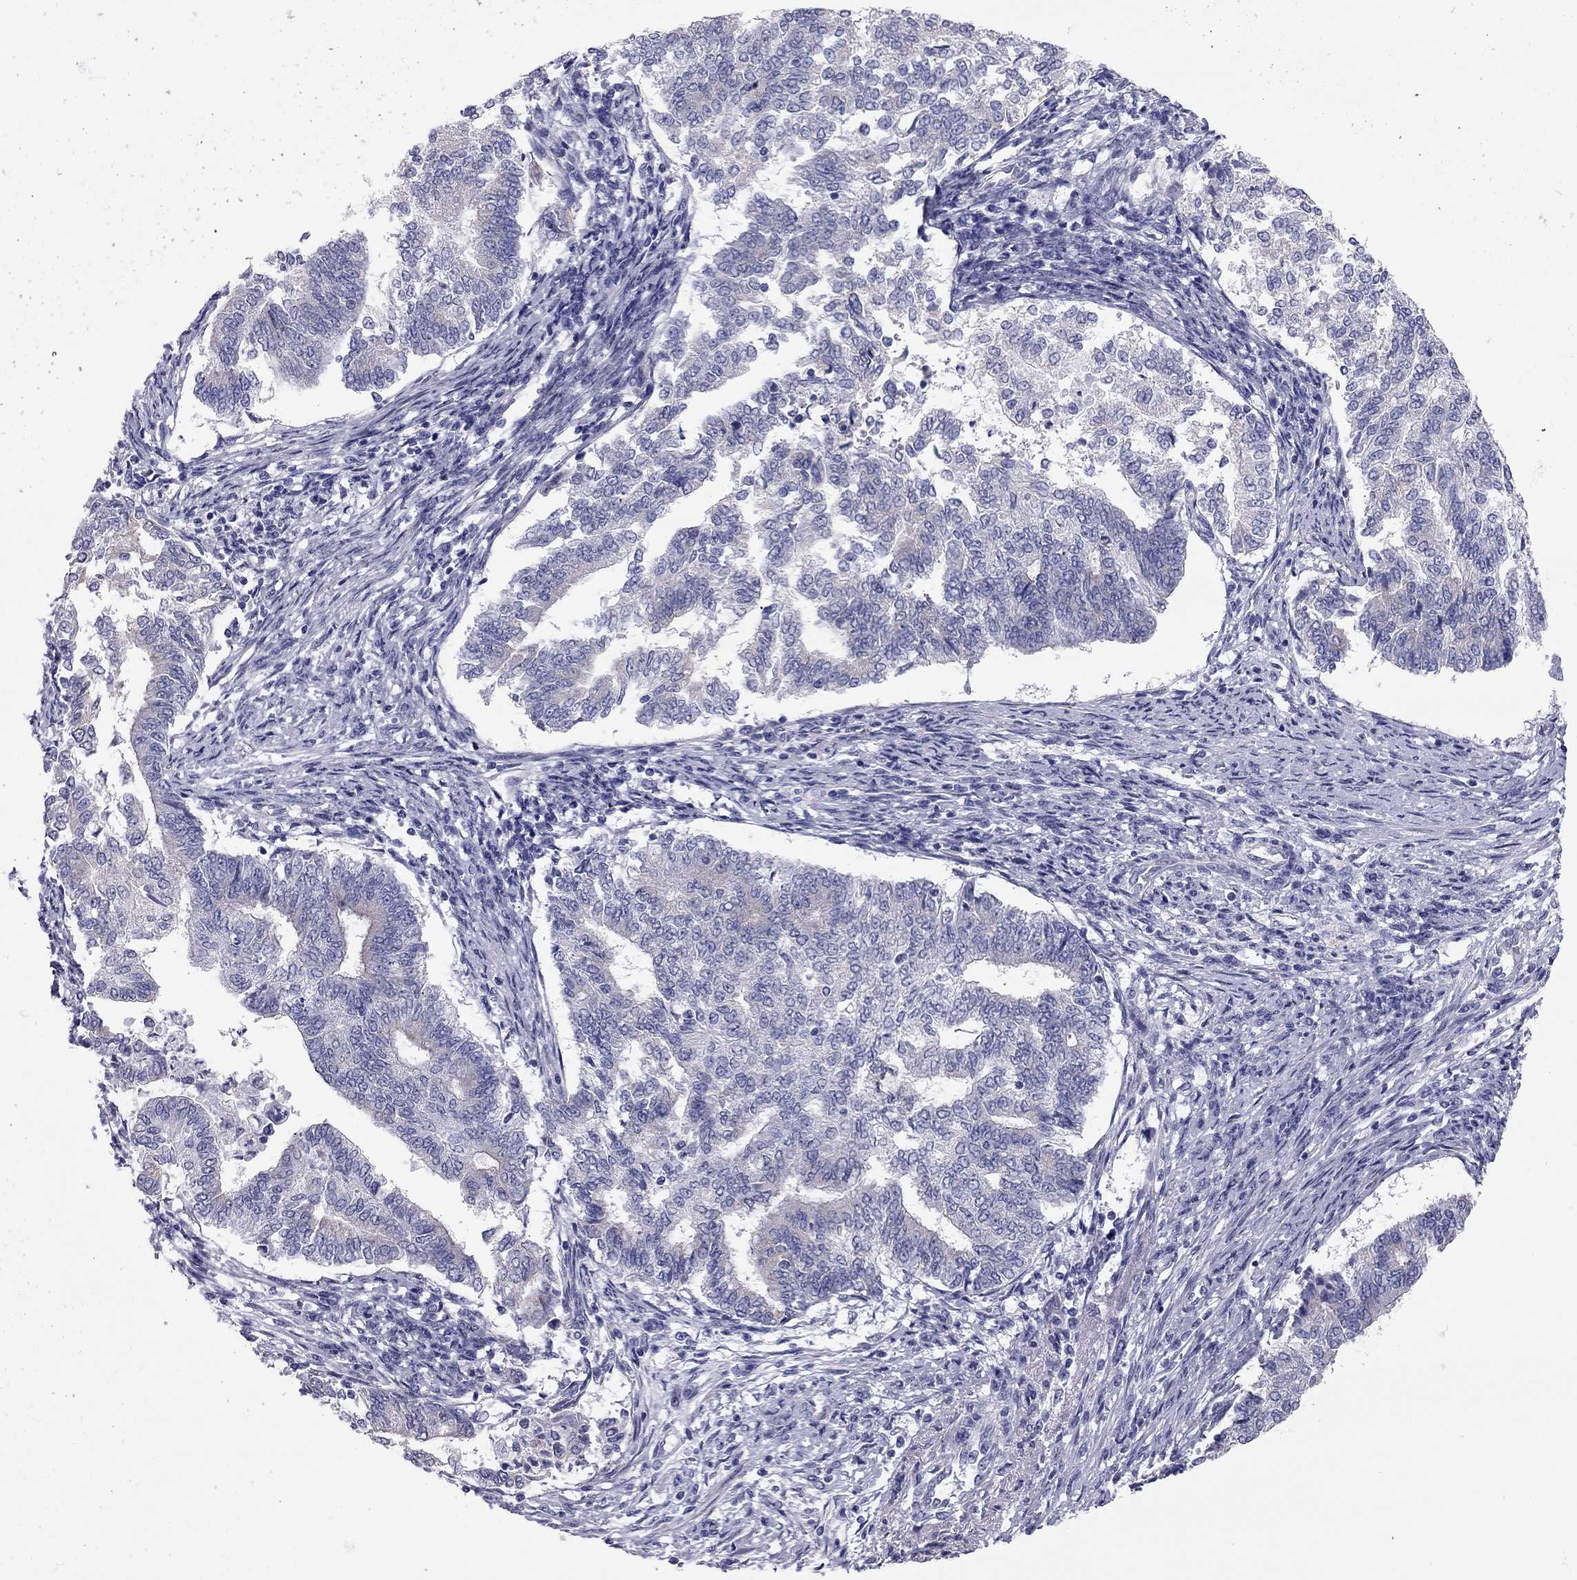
{"staining": {"intensity": "negative", "quantity": "none", "location": "none"}, "tissue": "endometrial cancer", "cell_type": "Tumor cells", "image_type": "cancer", "snomed": [{"axis": "morphology", "description": "Adenocarcinoma, NOS"}, {"axis": "topography", "description": "Endometrium"}], "caption": "Endometrial cancer stained for a protein using immunohistochemistry displays no positivity tumor cells.", "gene": "SCARB1", "patient": {"sex": "female", "age": 65}}